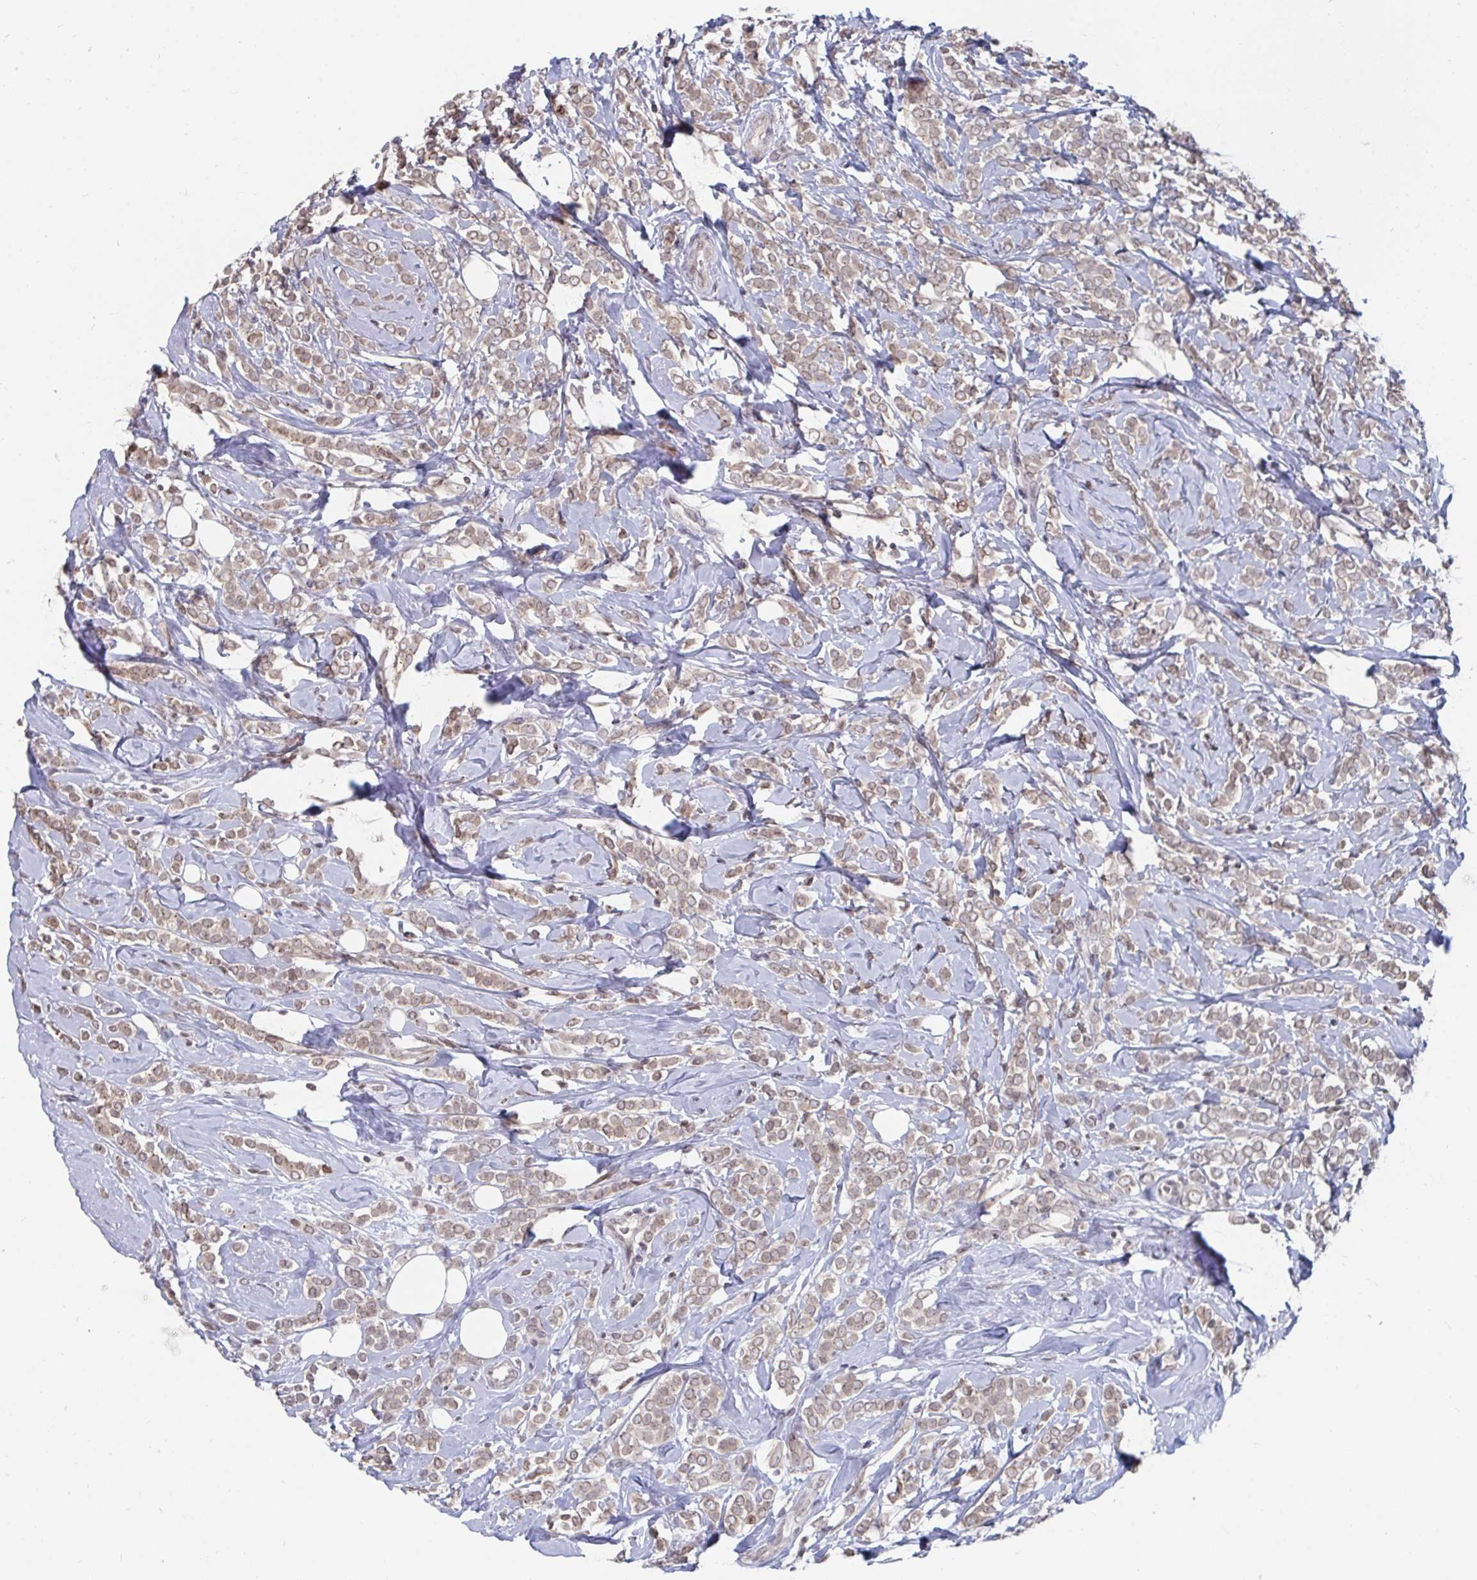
{"staining": {"intensity": "weak", "quantity": ">75%", "location": "cytoplasmic/membranous"}, "tissue": "breast cancer", "cell_type": "Tumor cells", "image_type": "cancer", "snomed": [{"axis": "morphology", "description": "Lobular carcinoma"}, {"axis": "topography", "description": "Breast"}], "caption": "Immunohistochemical staining of lobular carcinoma (breast) shows low levels of weak cytoplasmic/membranous expression in approximately >75% of tumor cells.", "gene": "TRIP12", "patient": {"sex": "female", "age": 49}}